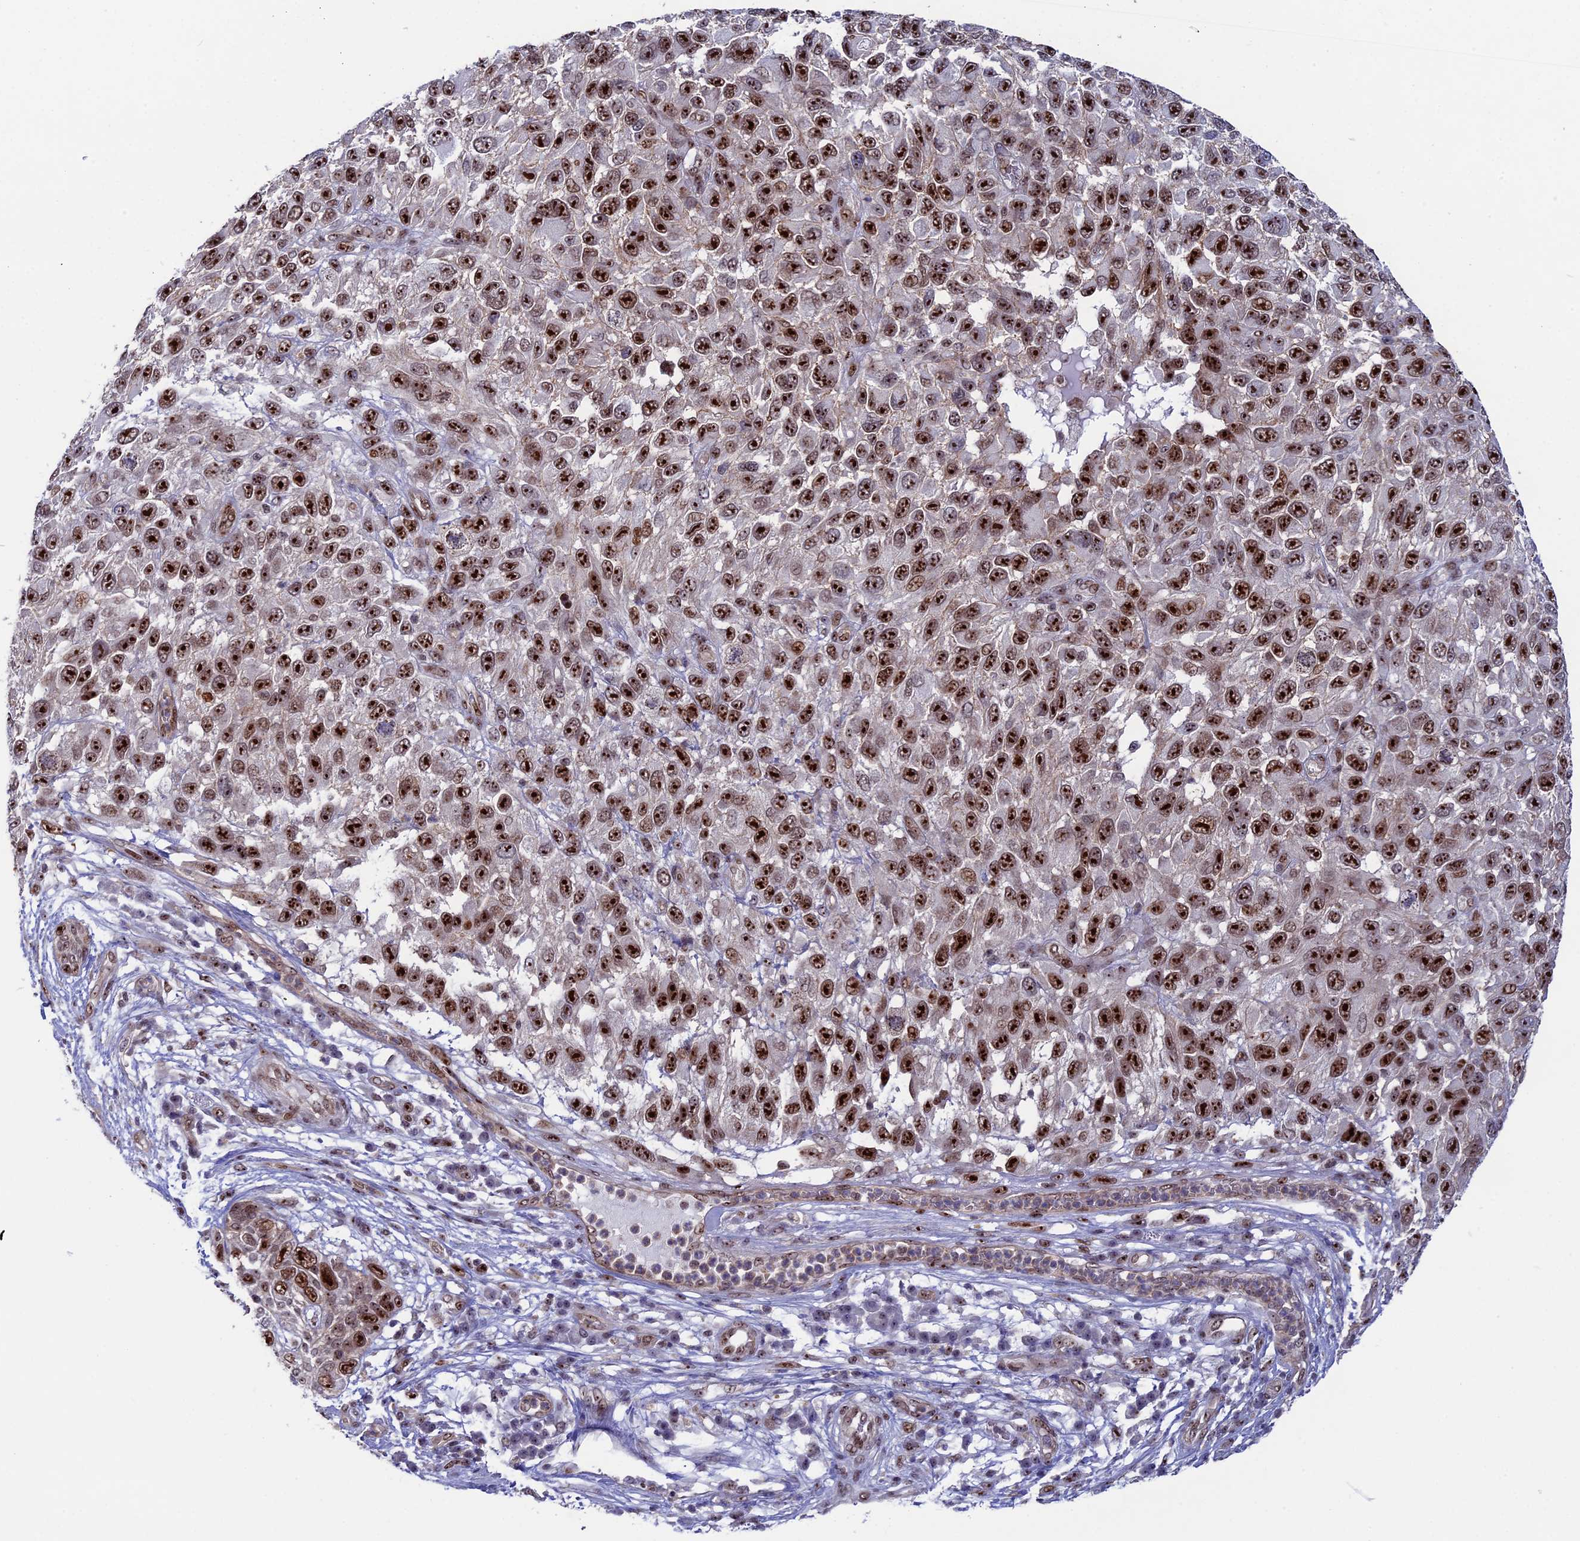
{"staining": {"intensity": "strong", "quantity": ">75%", "location": "nuclear"}, "tissue": "melanoma", "cell_type": "Tumor cells", "image_type": "cancer", "snomed": [{"axis": "morphology", "description": "Malignant melanoma, NOS"}, {"axis": "topography", "description": "Skin"}], "caption": "A histopathology image of malignant melanoma stained for a protein shows strong nuclear brown staining in tumor cells. The protein is shown in brown color, while the nuclei are stained blue.", "gene": "CCDC86", "patient": {"sex": "female", "age": 96}}